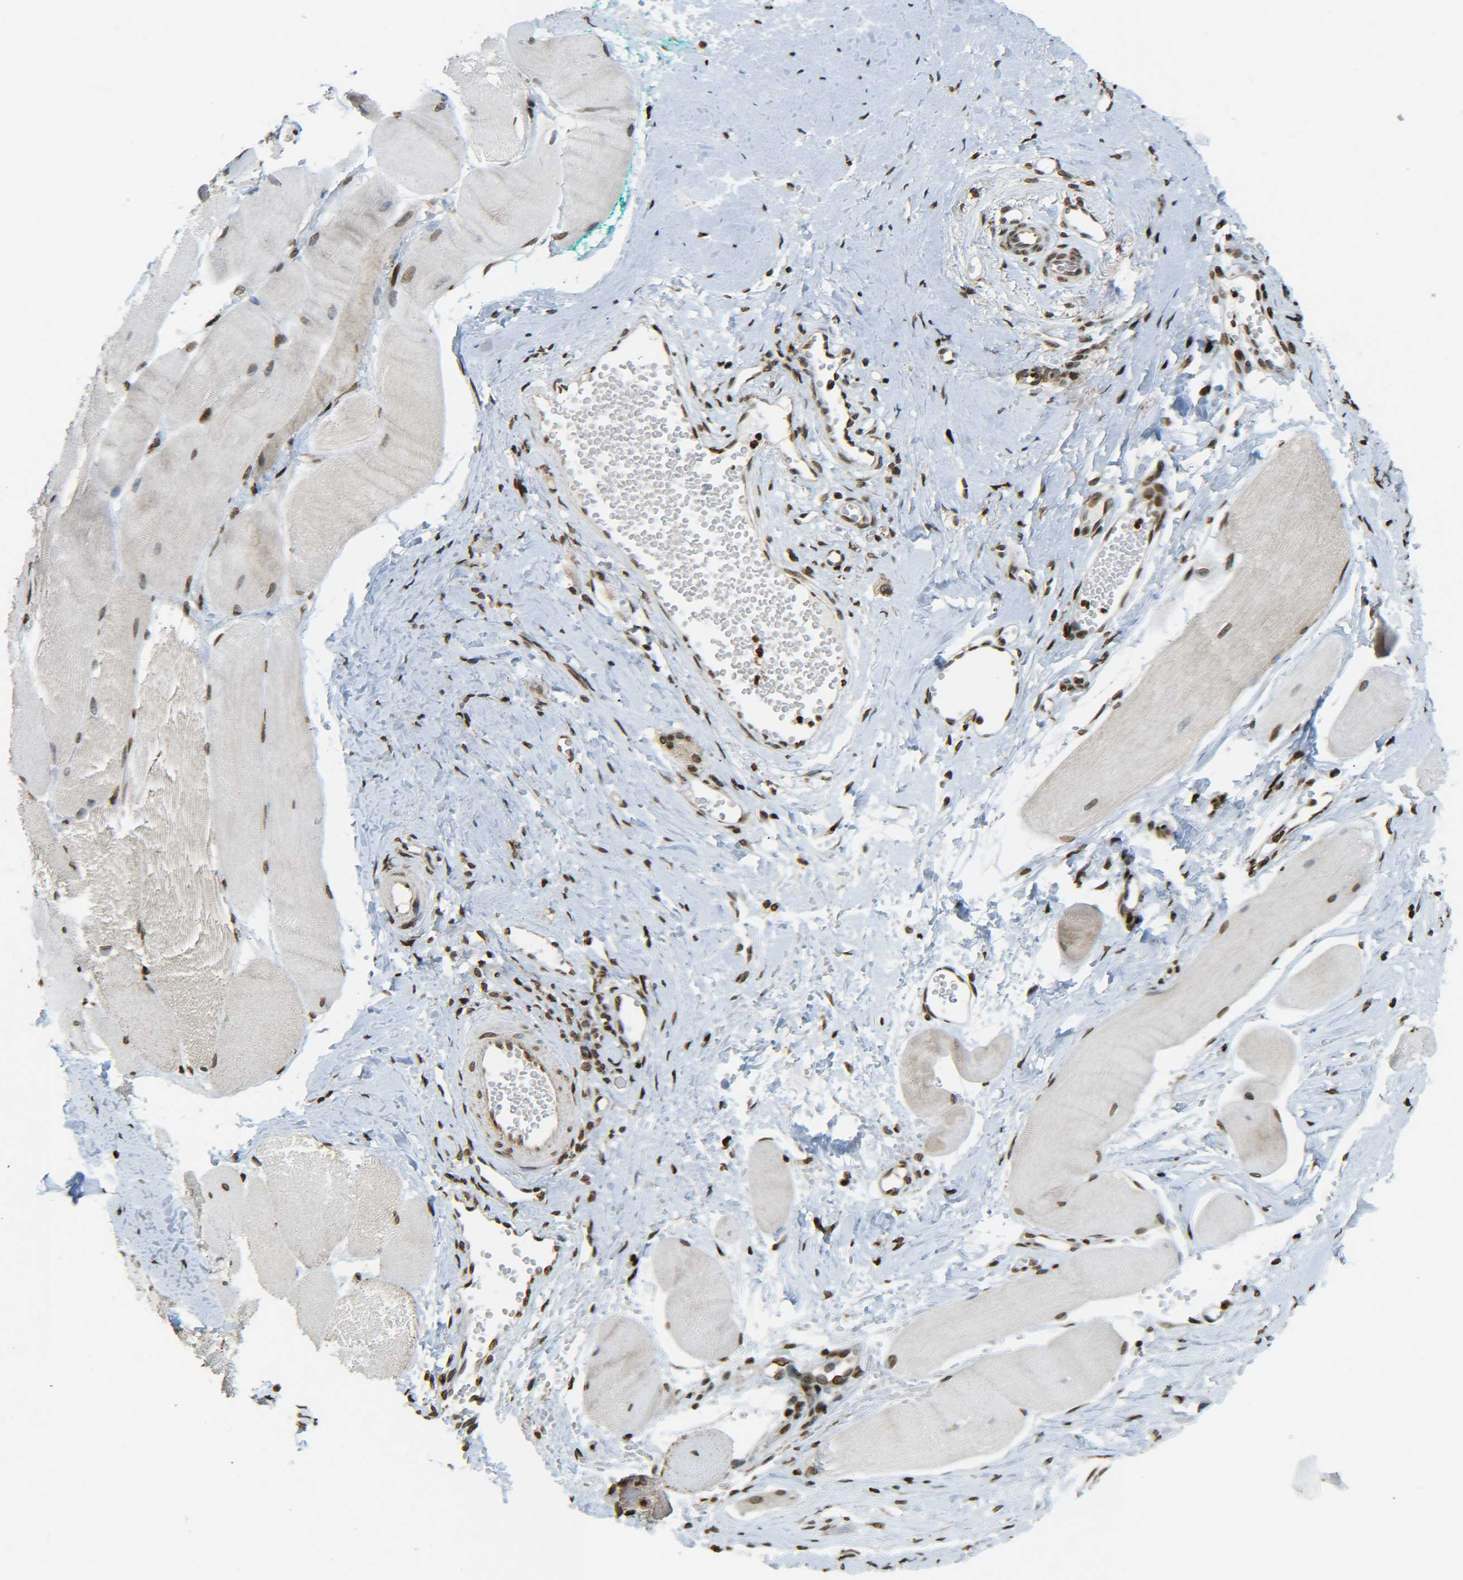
{"staining": {"intensity": "moderate", "quantity": "25%-75%", "location": "cytoplasmic/membranous,nuclear"}, "tissue": "skeletal muscle", "cell_type": "Myocytes", "image_type": "normal", "snomed": [{"axis": "morphology", "description": "Normal tissue, NOS"}, {"axis": "morphology", "description": "Squamous cell carcinoma, NOS"}, {"axis": "topography", "description": "Skeletal muscle"}], "caption": "A medium amount of moderate cytoplasmic/membranous,nuclear expression is appreciated in approximately 25%-75% of myocytes in unremarkable skeletal muscle. (DAB (3,3'-diaminobenzidine) IHC, brown staining for protein, blue staining for nuclei).", "gene": "NEUROG2", "patient": {"sex": "male", "age": 51}}